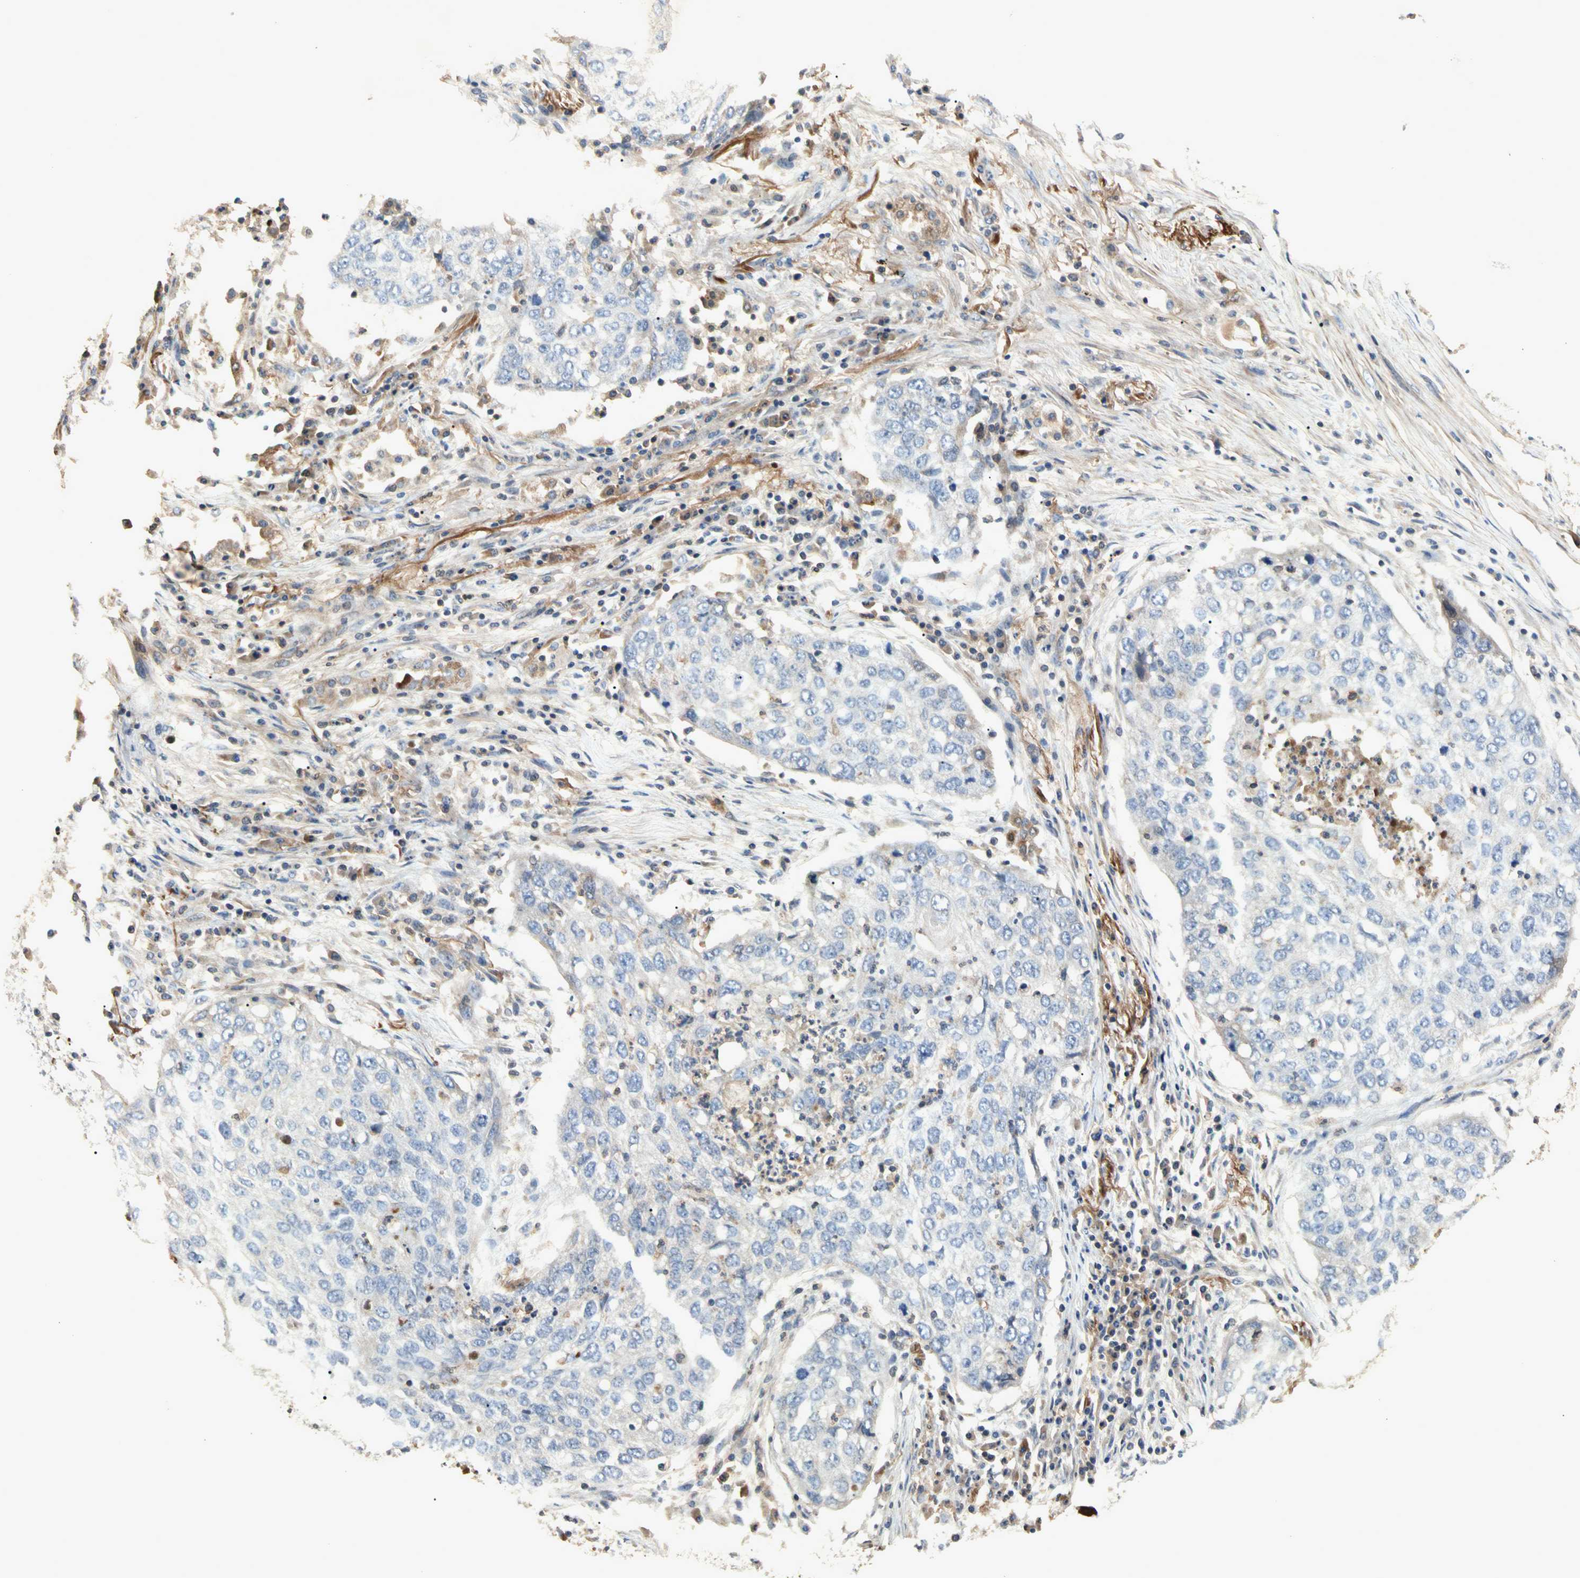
{"staining": {"intensity": "negative", "quantity": "none", "location": "none"}, "tissue": "lung cancer", "cell_type": "Tumor cells", "image_type": "cancer", "snomed": [{"axis": "morphology", "description": "Squamous cell carcinoma, NOS"}, {"axis": "topography", "description": "Lung"}], "caption": "Histopathology image shows no significant protein expression in tumor cells of squamous cell carcinoma (lung). (DAB (3,3'-diaminobenzidine) immunohistochemistry (IHC) with hematoxylin counter stain).", "gene": "CRTAC1", "patient": {"sex": "female", "age": 63}}